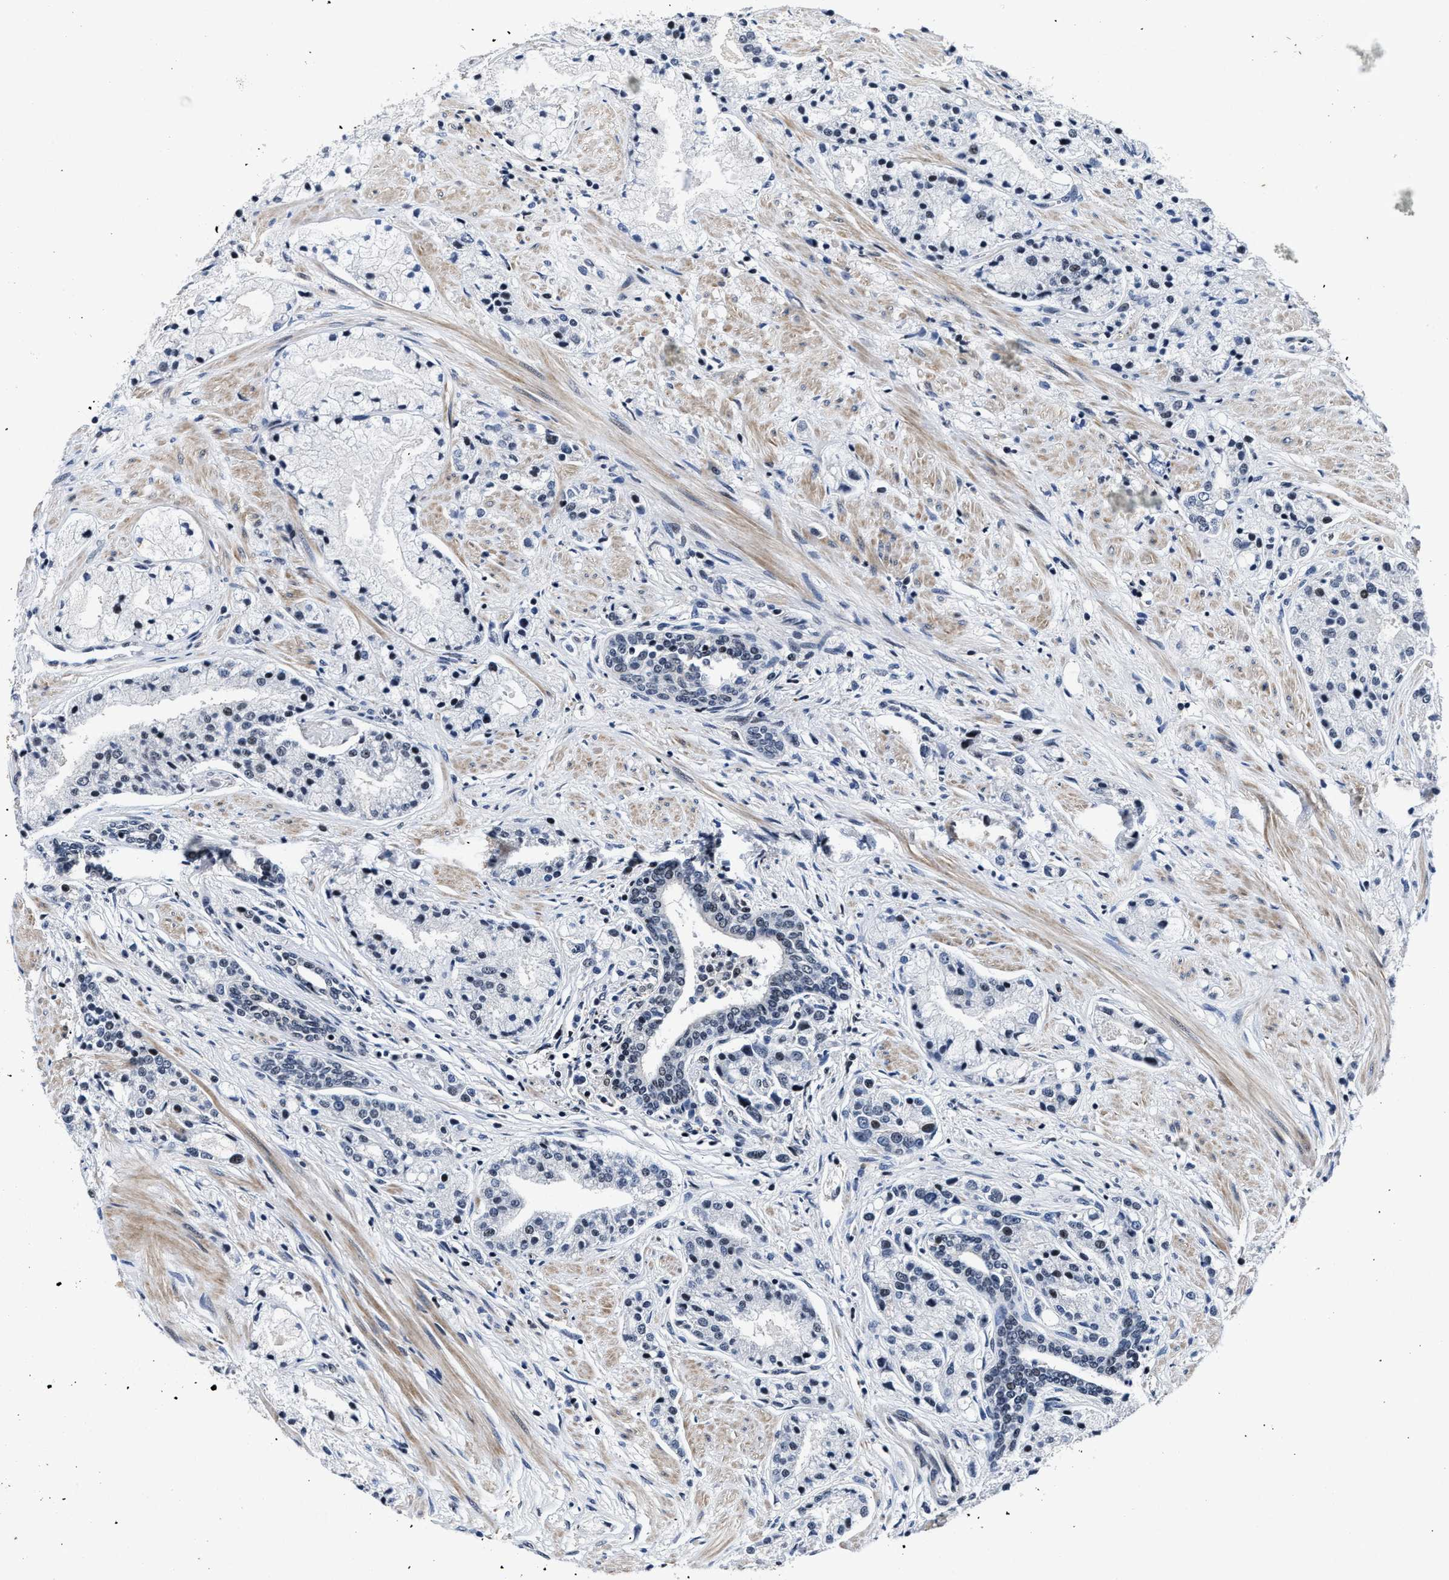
{"staining": {"intensity": "negative", "quantity": "none", "location": "none"}, "tissue": "prostate cancer", "cell_type": "Tumor cells", "image_type": "cancer", "snomed": [{"axis": "morphology", "description": "Adenocarcinoma, High grade"}, {"axis": "topography", "description": "Prostate"}], "caption": "DAB (3,3'-diaminobenzidine) immunohistochemical staining of adenocarcinoma (high-grade) (prostate) displays no significant expression in tumor cells.", "gene": "ZNF233", "patient": {"sex": "male", "age": 50}}